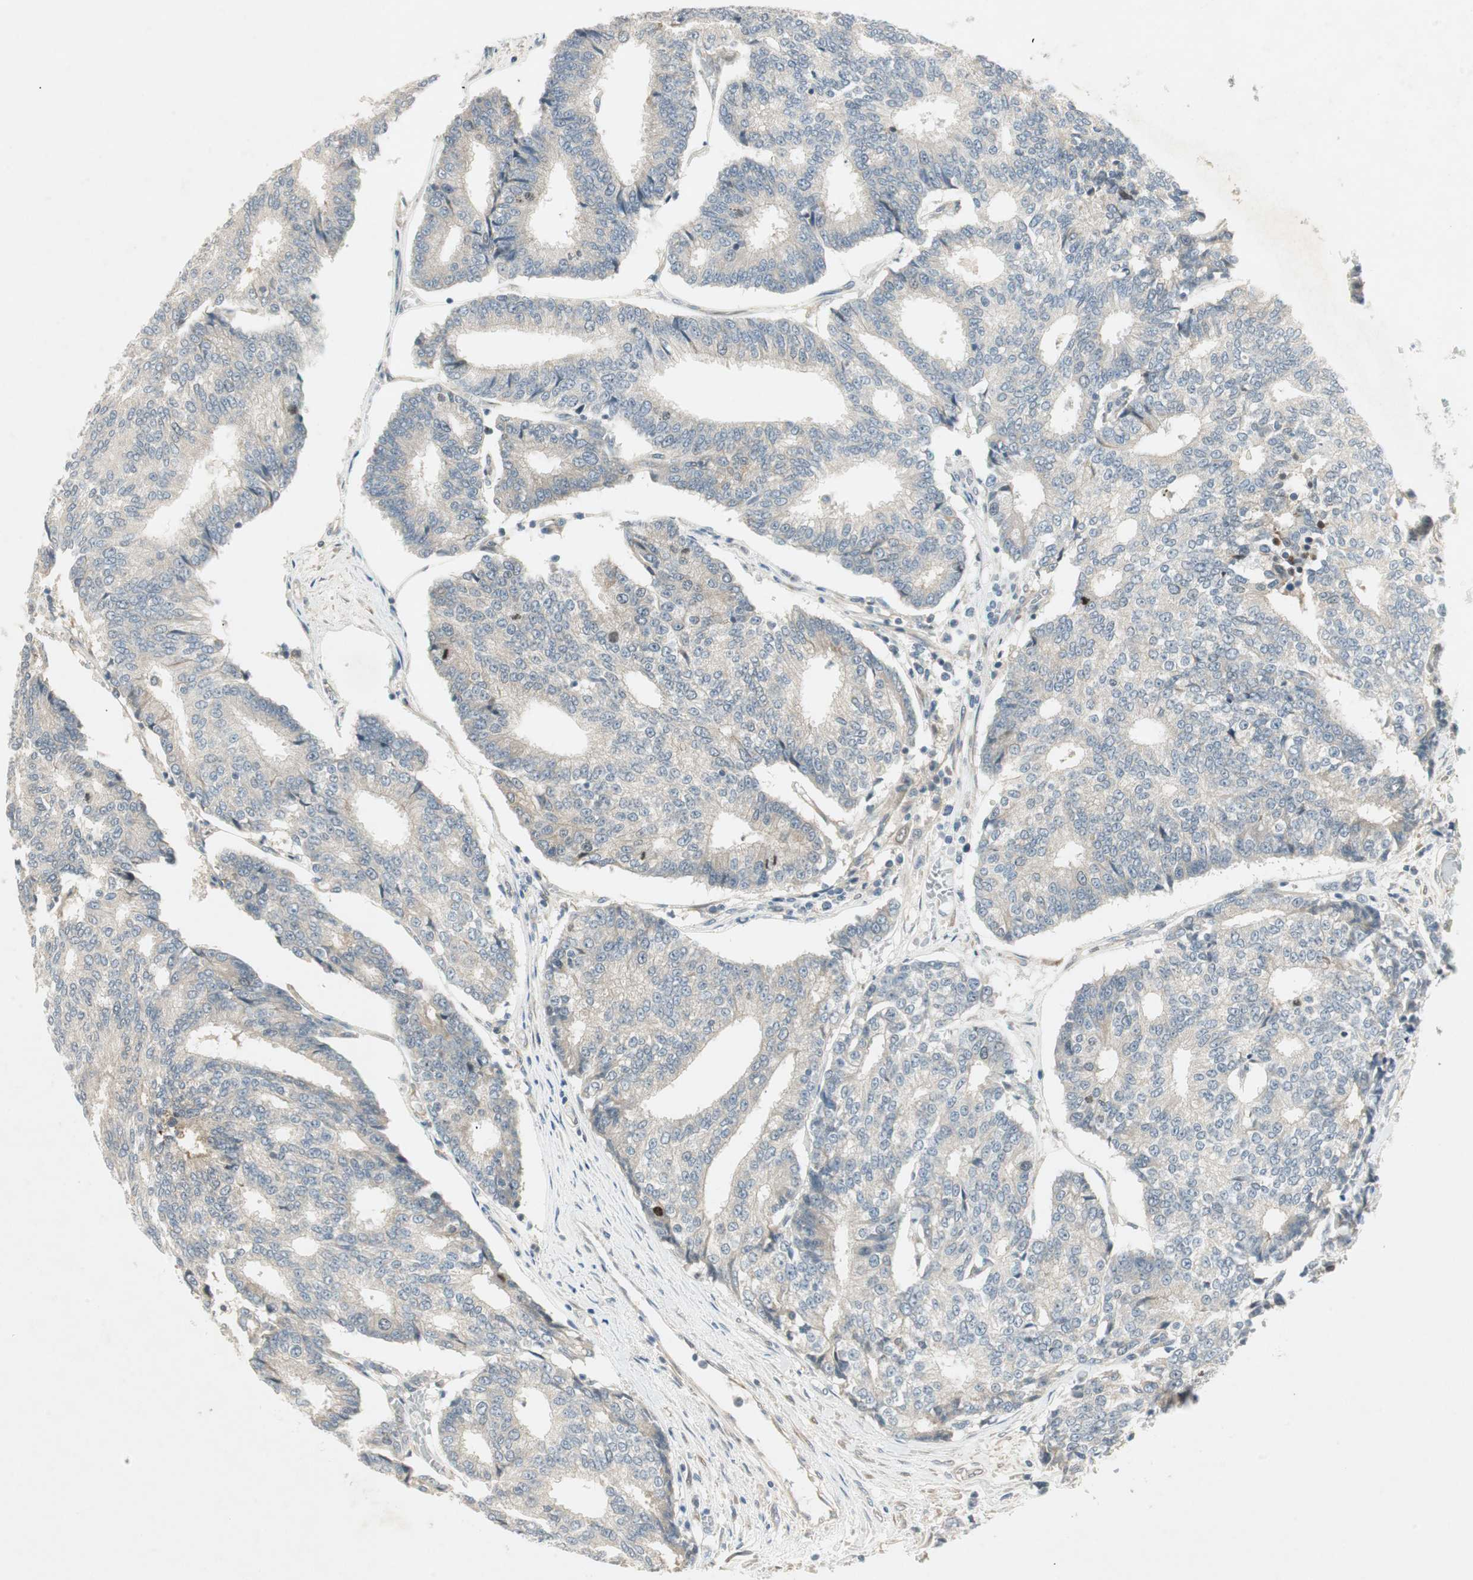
{"staining": {"intensity": "negative", "quantity": "none", "location": "none"}, "tissue": "prostate cancer", "cell_type": "Tumor cells", "image_type": "cancer", "snomed": [{"axis": "morphology", "description": "Adenocarcinoma, High grade"}, {"axis": "topography", "description": "Prostate"}], "caption": "IHC of human prostate adenocarcinoma (high-grade) displays no positivity in tumor cells. (Immunohistochemistry, brightfield microscopy, high magnification).", "gene": "STON1-GTF2A1L", "patient": {"sex": "male", "age": 55}}